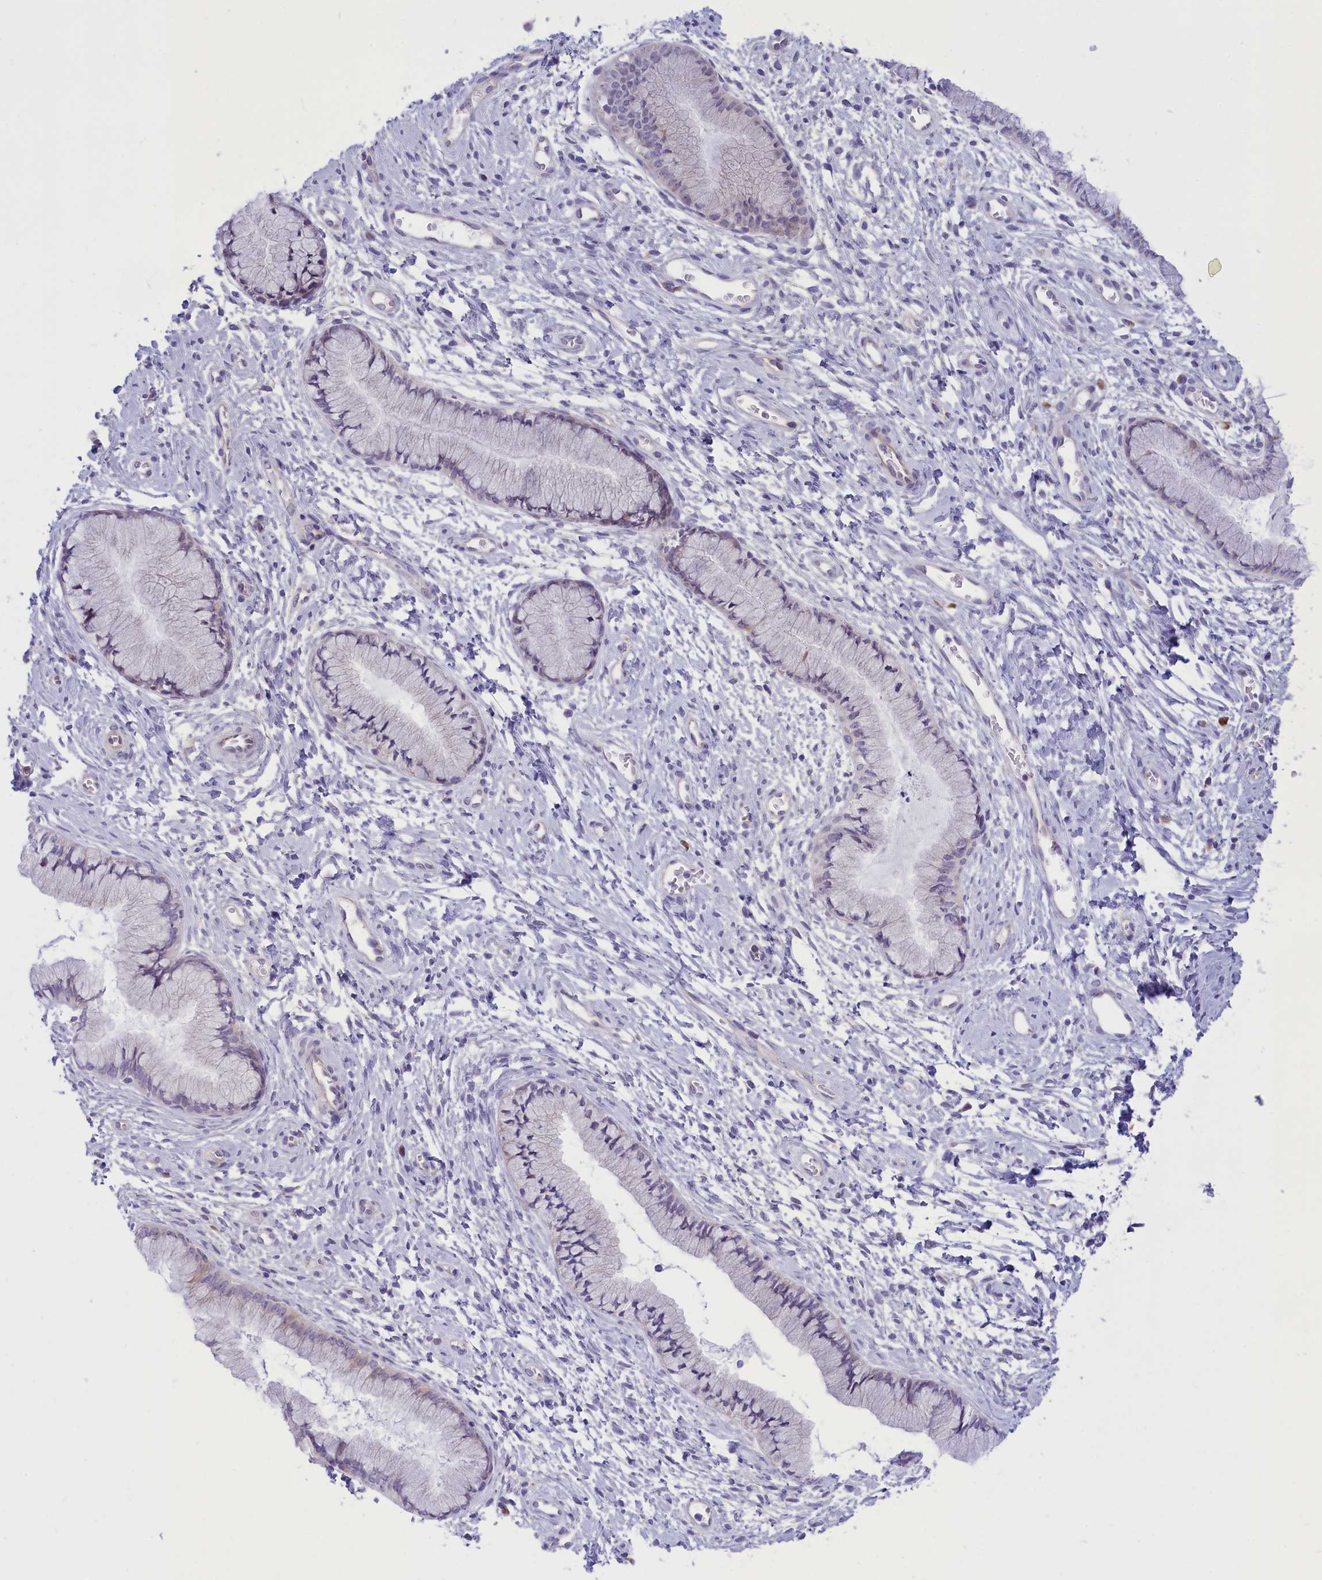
{"staining": {"intensity": "negative", "quantity": "none", "location": "none"}, "tissue": "cervix", "cell_type": "Glandular cells", "image_type": "normal", "snomed": [{"axis": "morphology", "description": "Normal tissue, NOS"}, {"axis": "topography", "description": "Cervix"}], "caption": "Glandular cells show no significant positivity in benign cervix. Nuclei are stained in blue.", "gene": "DCAF16", "patient": {"sex": "female", "age": 42}}